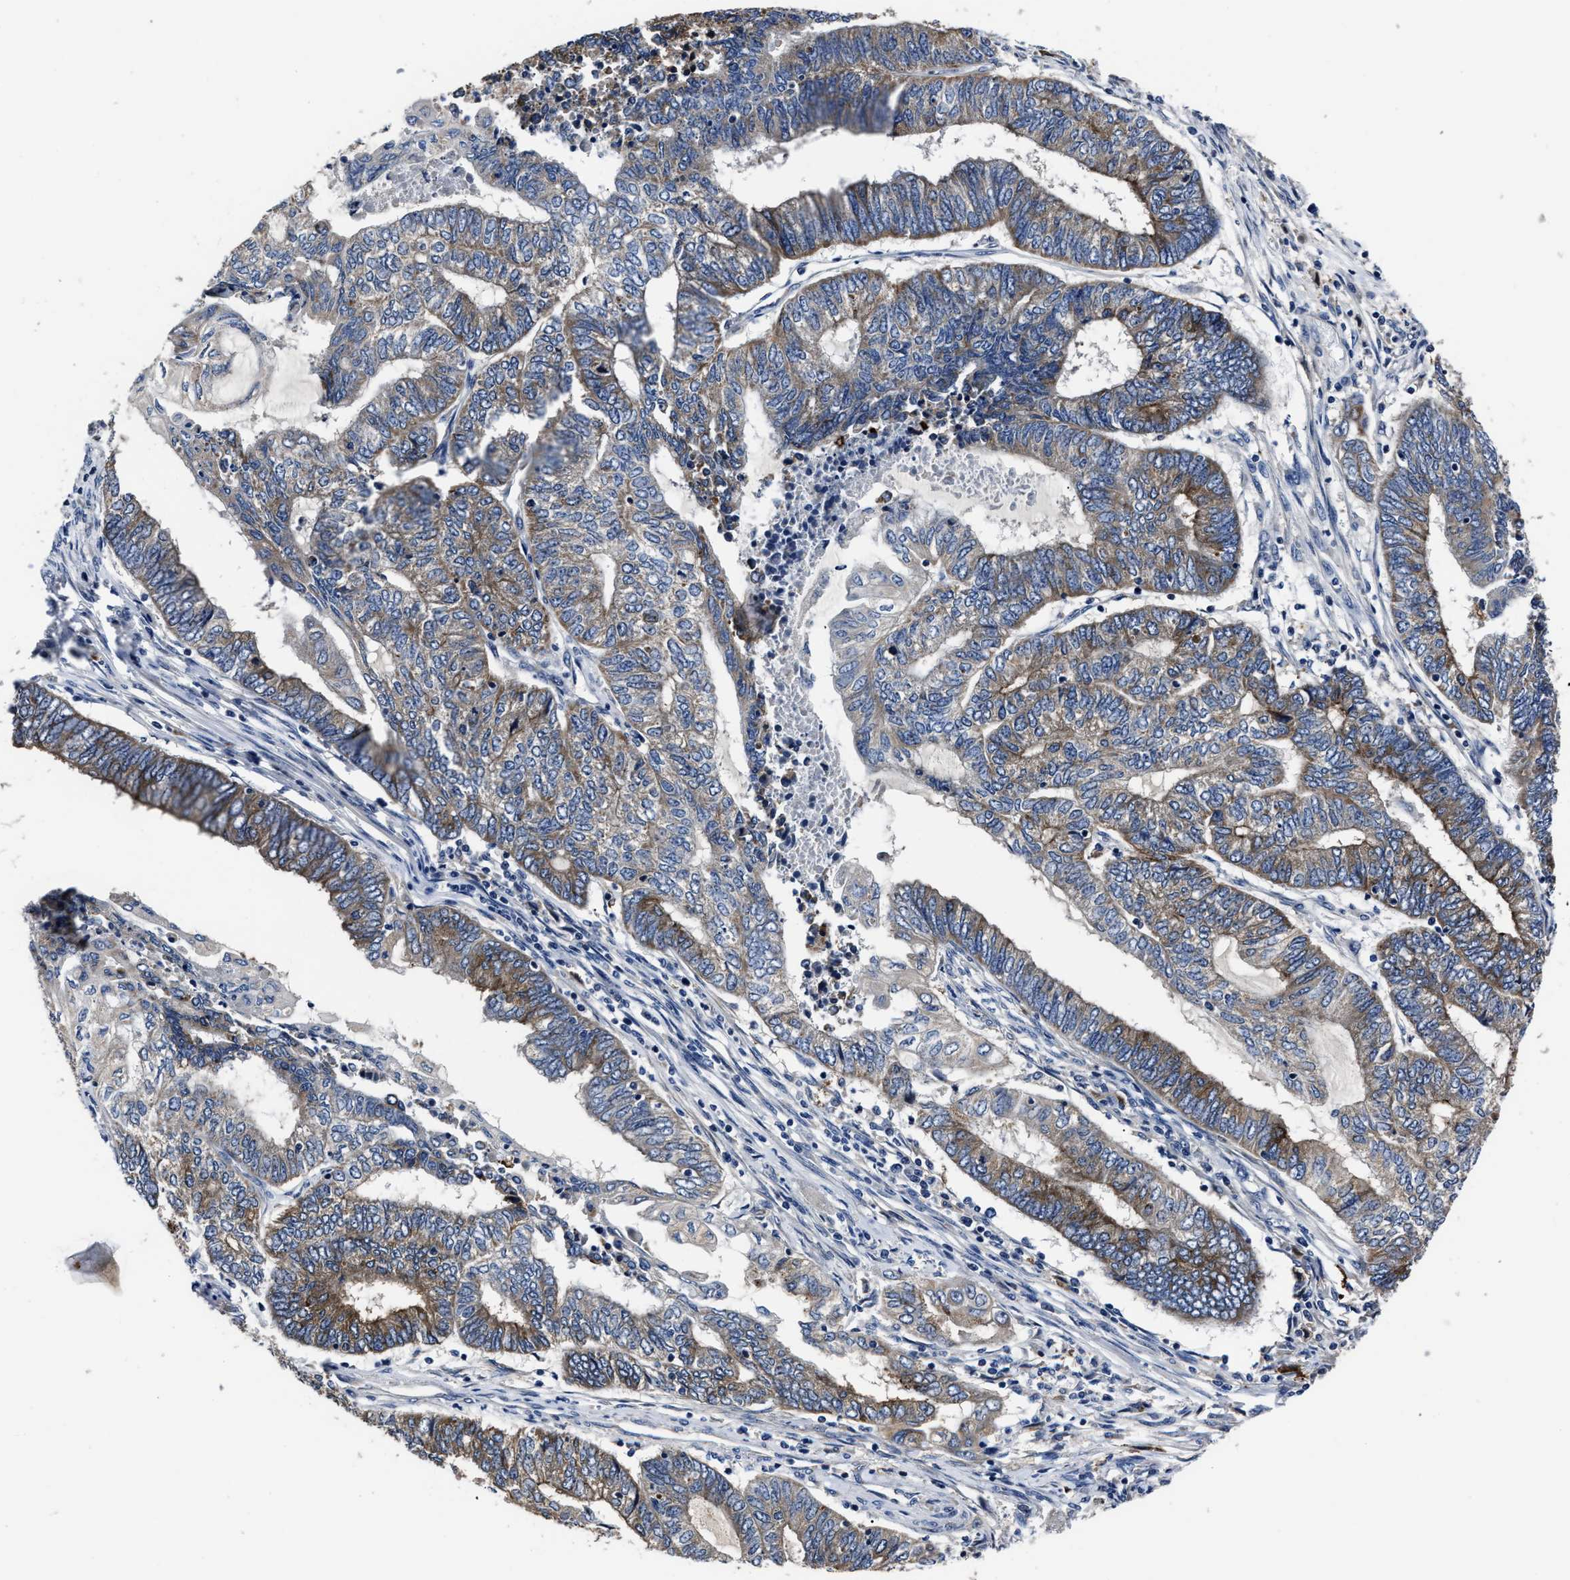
{"staining": {"intensity": "moderate", "quantity": "25%-75%", "location": "cytoplasmic/membranous"}, "tissue": "endometrial cancer", "cell_type": "Tumor cells", "image_type": "cancer", "snomed": [{"axis": "morphology", "description": "Adenocarcinoma, NOS"}, {"axis": "topography", "description": "Uterus"}, {"axis": "topography", "description": "Endometrium"}], "caption": "Immunohistochemical staining of adenocarcinoma (endometrial) reveals moderate cytoplasmic/membranous protein staining in approximately 25%-75% of tumor cells.", "gene": "RSBN1L", "patient": {"sex": "female", "age": 70}}